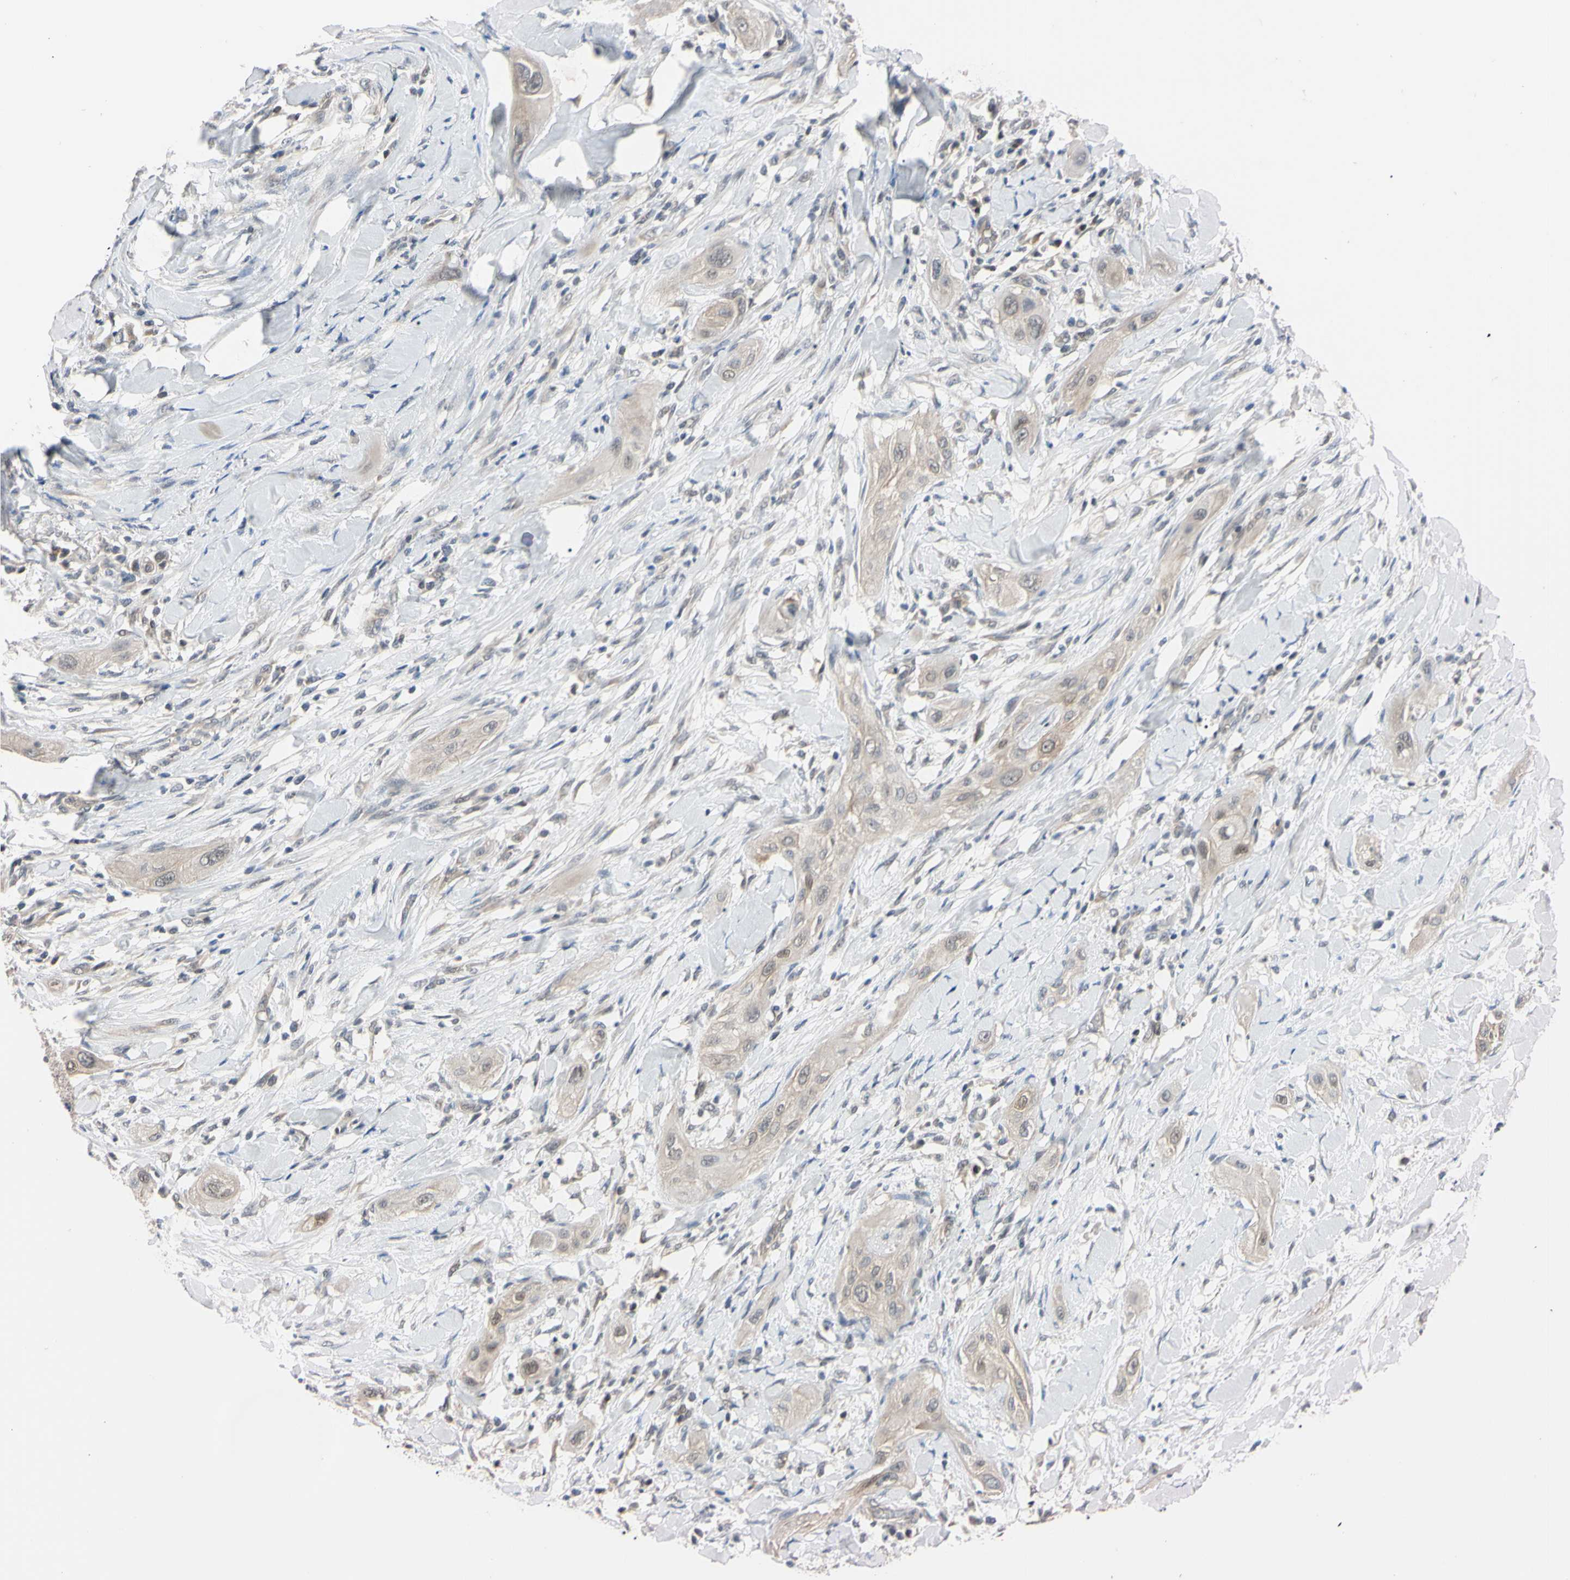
{"staining": {"intensity": "weak", "quantity": ">75%", "location": "cytoplasmic/membranous,nuclear"}, "tissue": "lung cancer", "cell_type": "Tumor cells", "image_type": "cancer", "snomed": [{"axis": "morphology", "description": "Squamous cell carcinoma, NOS"}, {"axis": "topography", "description": "Lung"}], "caption": "Immunohistochemical staining of human lung squamous cell carcinoma demonstrates low levels of weak cytoplasmic/membranous and nuclear protein positivity in approximately >75% of tumor cells.", "gene": "UBE2I", "patient": {"sex": "female", "age": 47}}